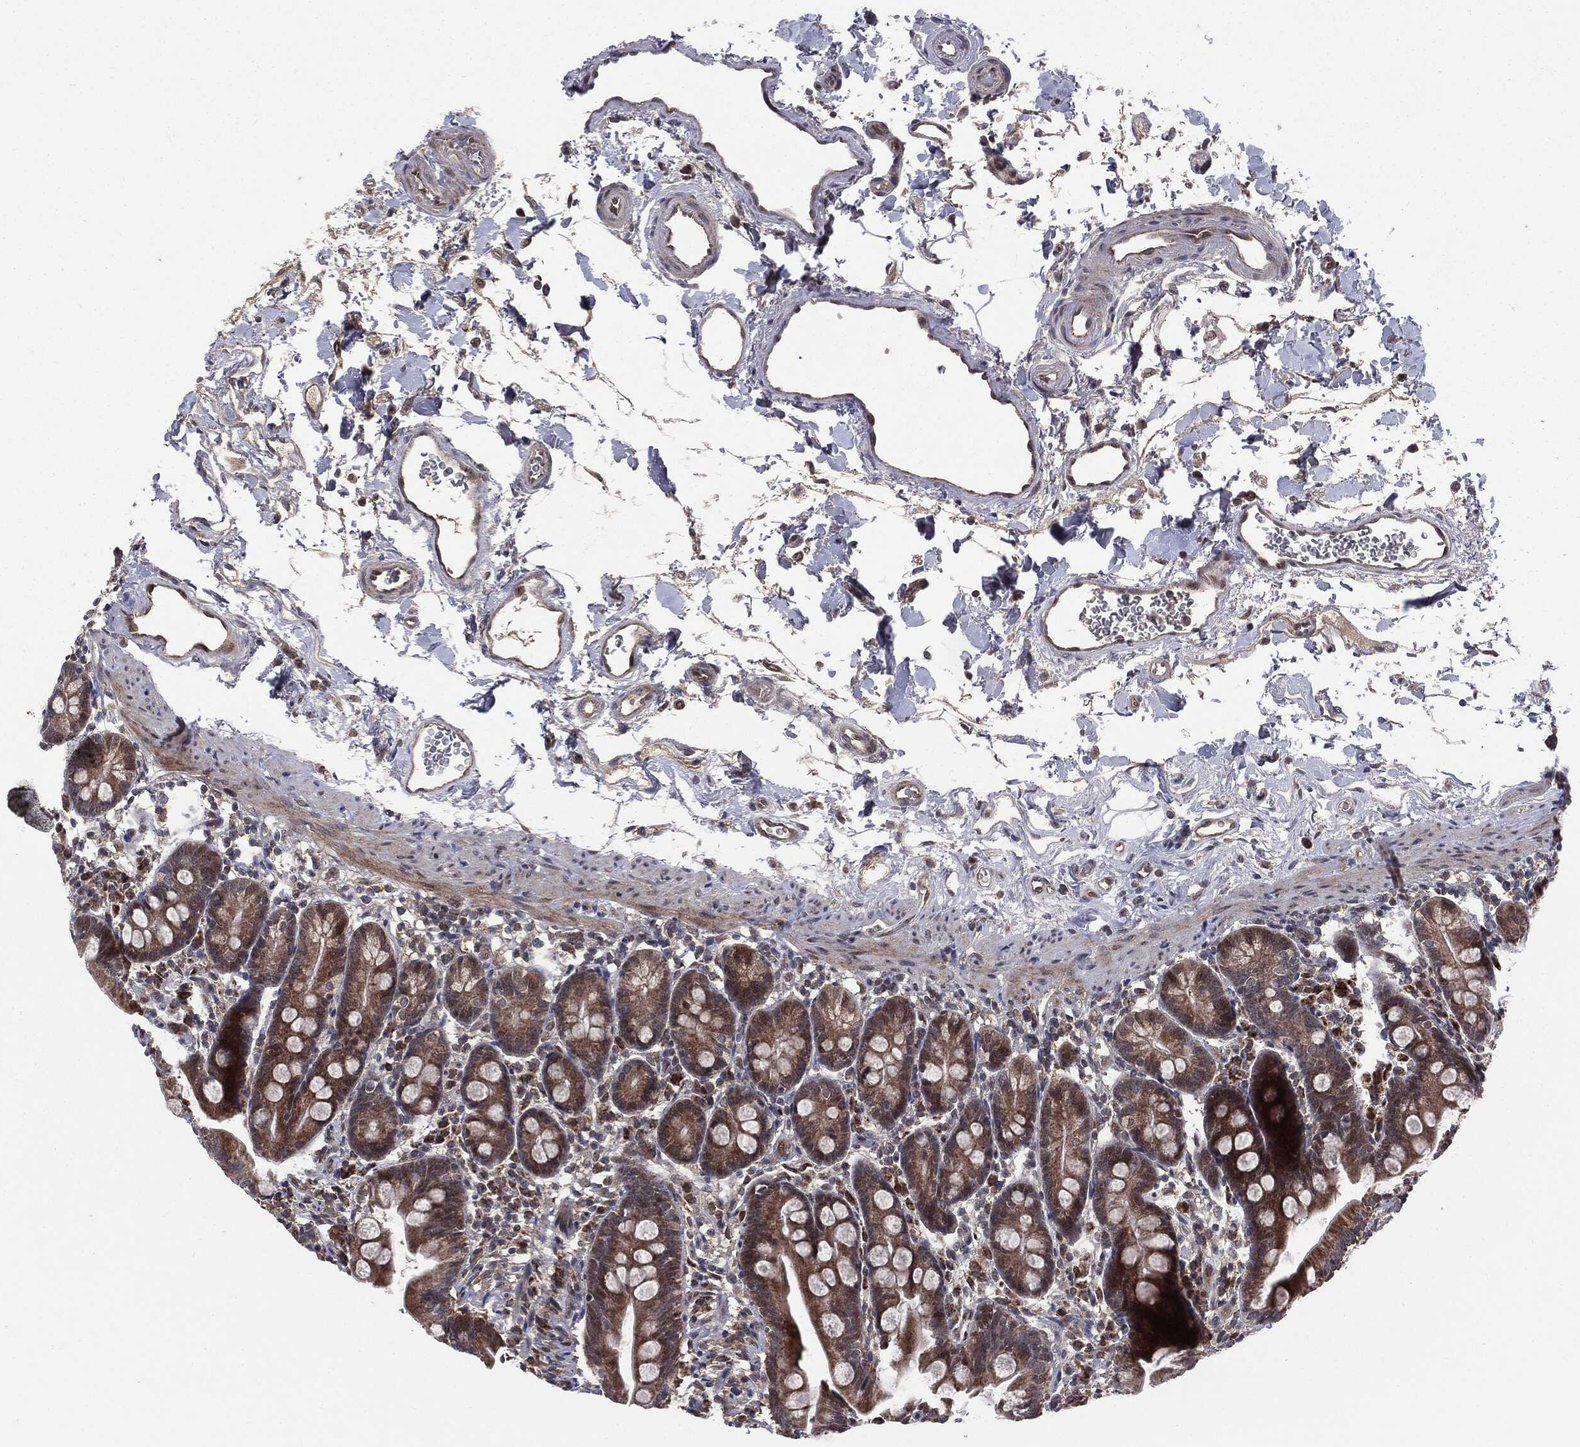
{"staining": {"intensity": "moderate", "quantity": "25%-75%", "location": "cytoplasmic/membranous"}, "tissue": "small intestine", "cell_type": "Glandular cells", "image_type": "normal", "snomed": [{"axis": "morphology", "description": "Normal tissue, NOS"}, {"axis": "topography", "description": "Small intestine"}], "caption": "Glandular cells exhibit medium levels of moderate cytoplasmic/membranous positivity in about 25%-75% of cells in benign small intestine. The protein is stained brown, and the nuclei are stained in blue (DAB (3,3'-diaminobenzidine) IHC with brightfield microscopy, high magnification).", "gene": "PTPA", "patient": {"sex": "female", "age": 44}}